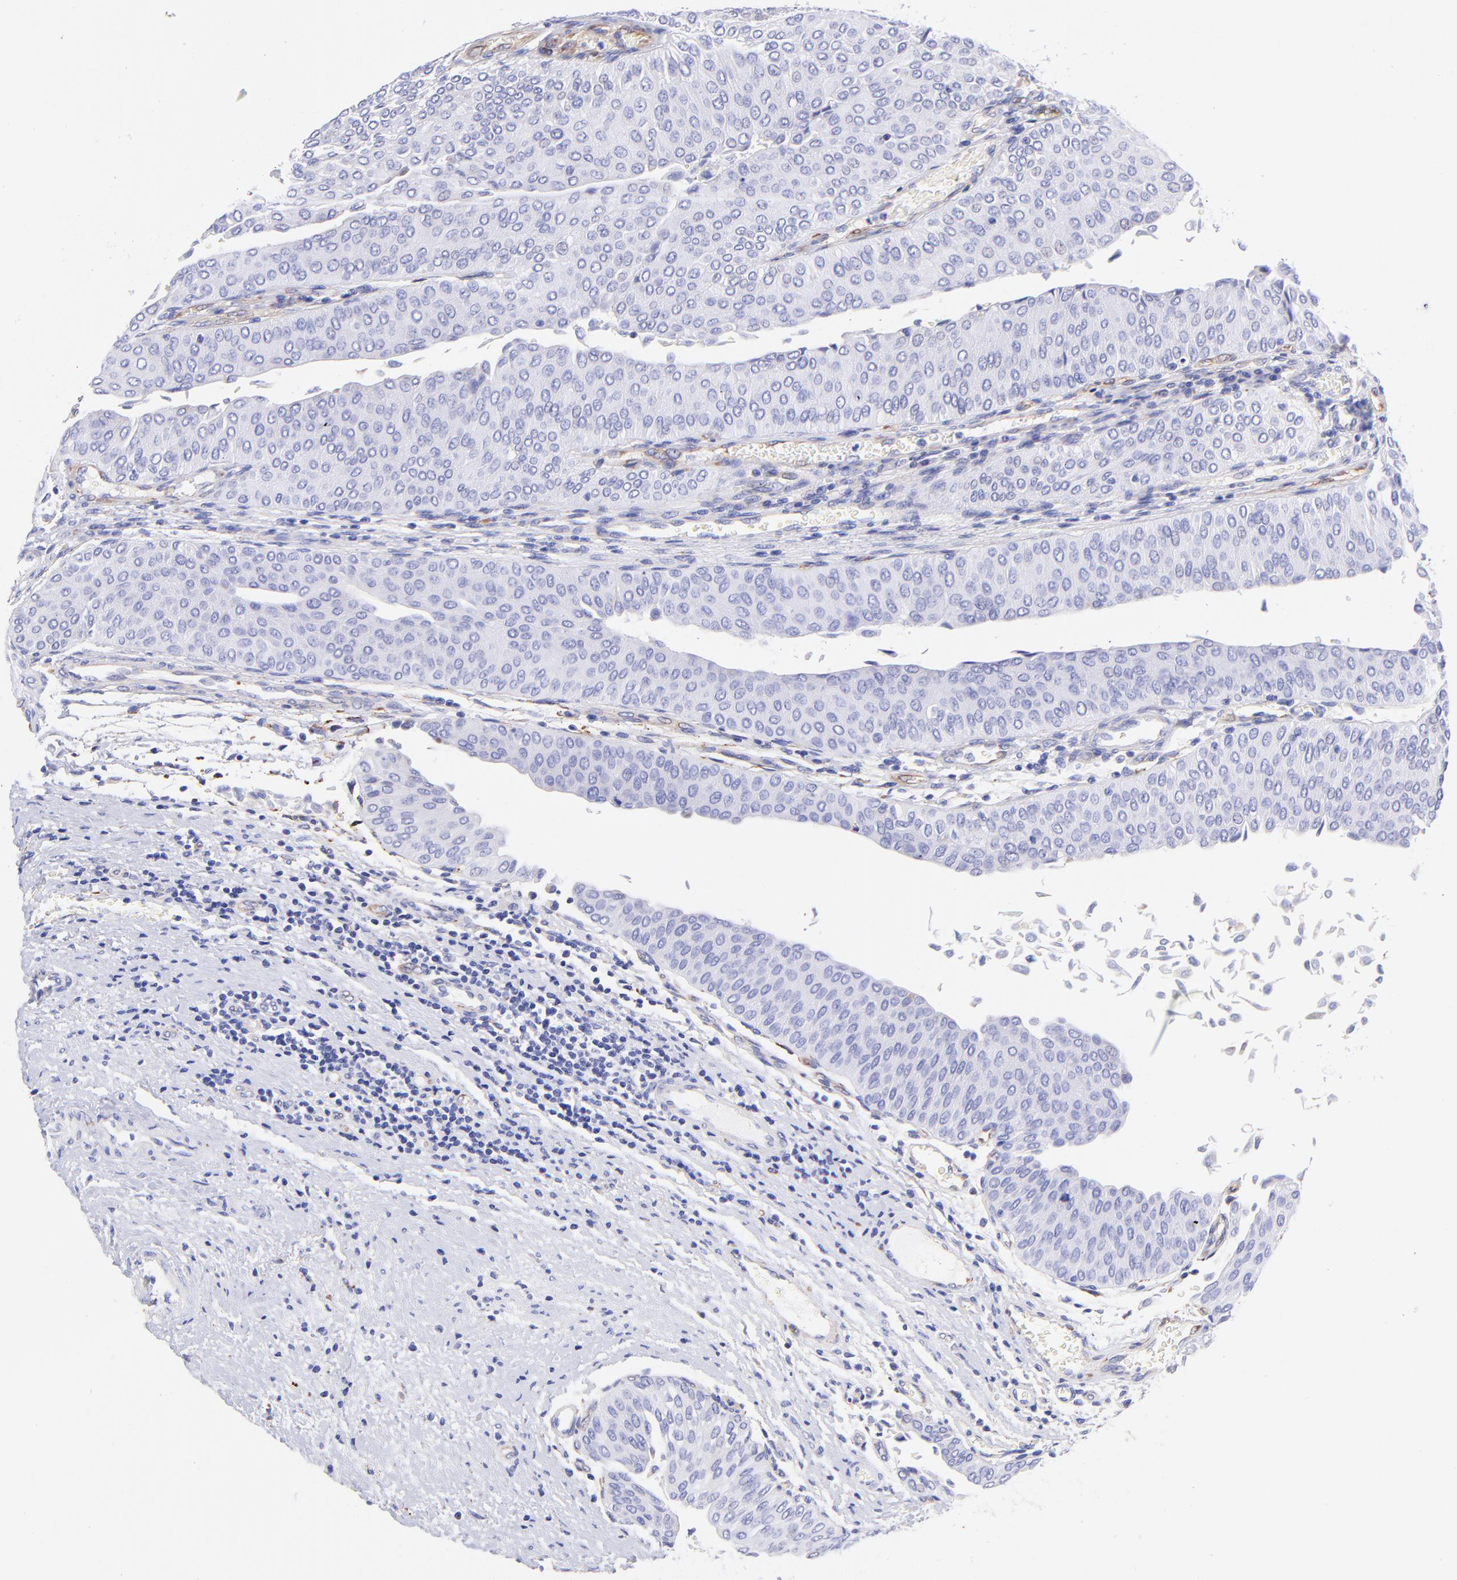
{"staining": {"intensity": "negative", "quantity": "none", "location": "none"}, "tissue": "urothelial cancer", "cell_type": "Tumor cells", "image_type": "cancer", "snomed": [{"axis": "morphology", "description": "Urothelial carcinoma, Low grade"}, {"axis": "topography", "description": "Urinary bladder"}], "caption": "This is an IHC micrograph of urothelial cancer. There is no positivity in tumor cells.", "gene": "SPARC", "patient": {"sex": "male", "age": 64}}